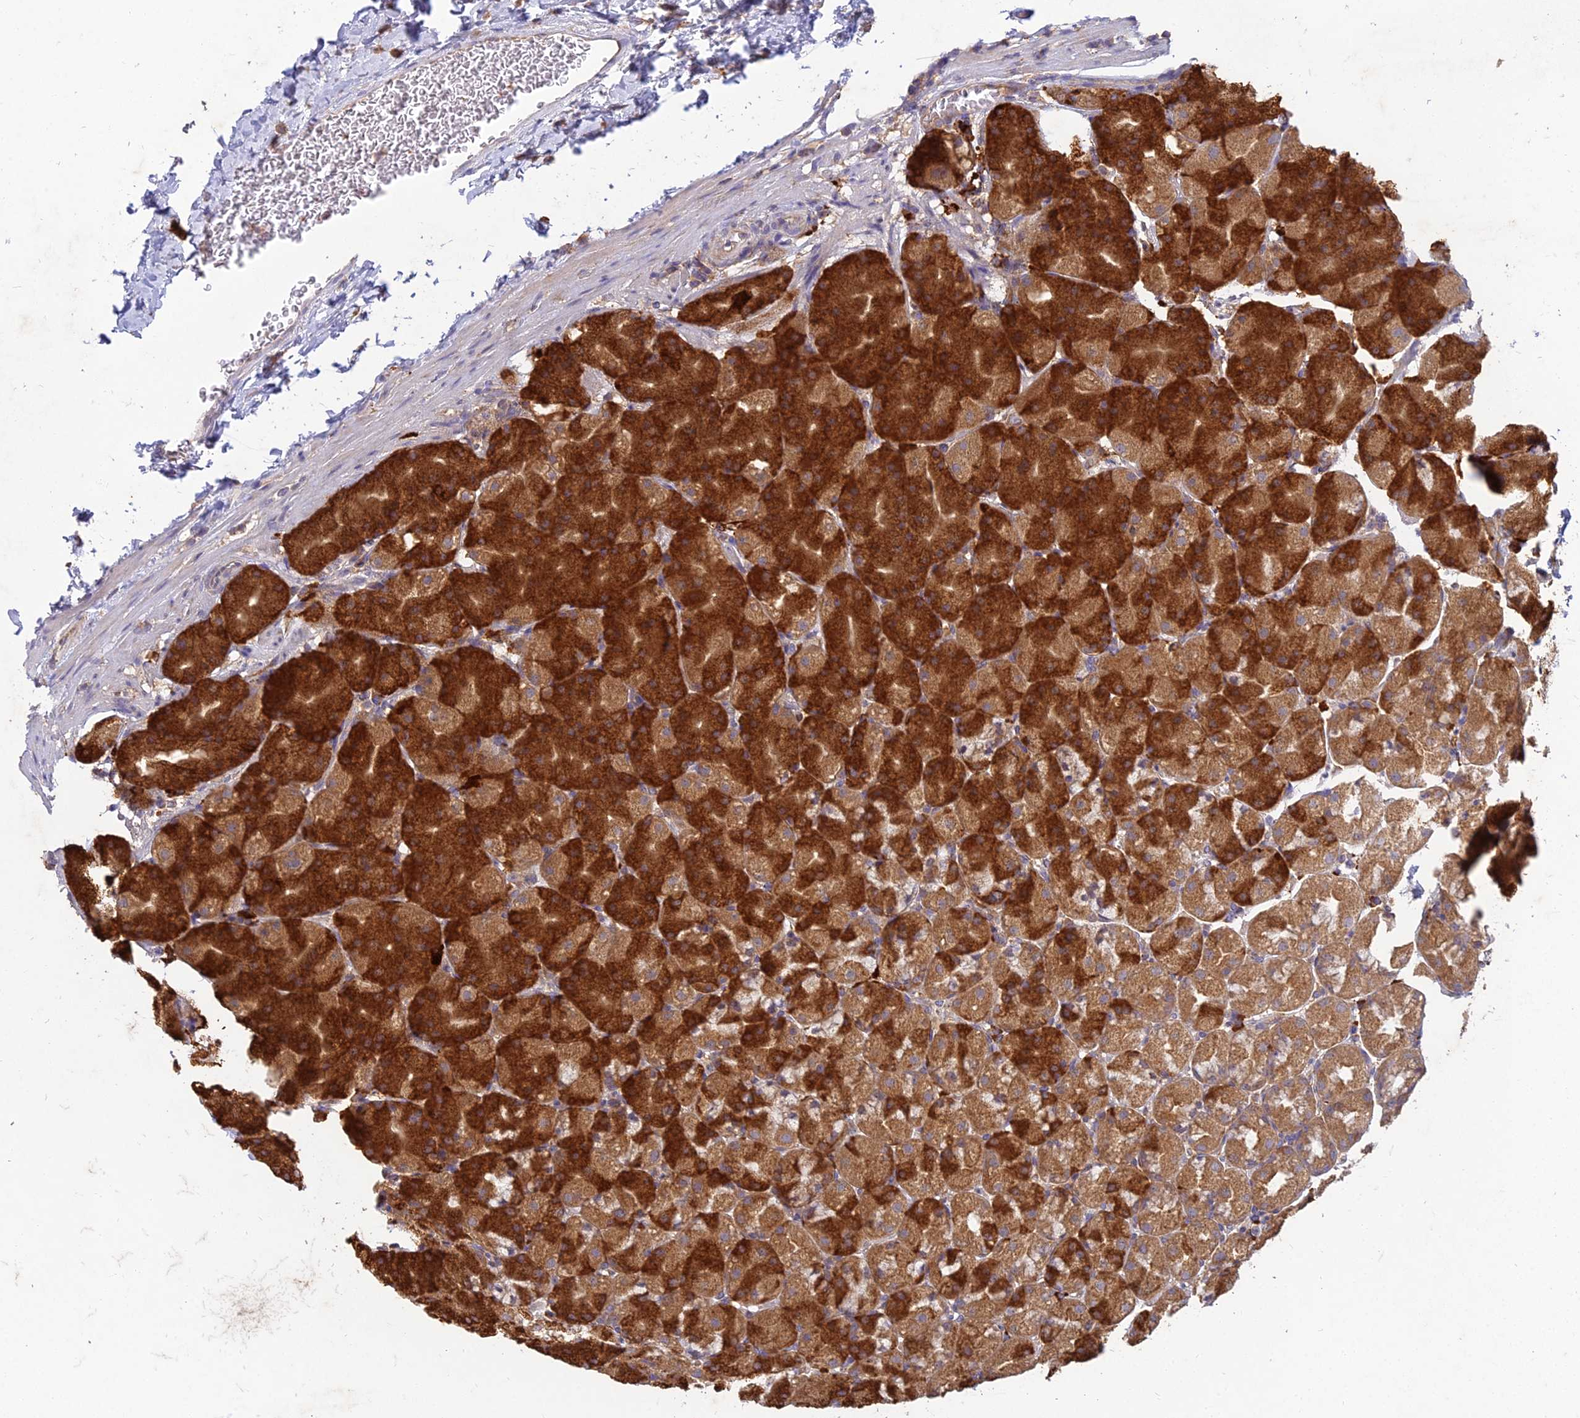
{"staining": {"intensity": "strong", "quantity": ">75%", "location": "cytoplasmic/membranous"}, "tissue": "stomach", "cell_type": "Glandular cells", "image_type": "normal", "snomed": [{"axis": "morphology", "description": "Normal tissue, NOS"}, {"axis": "topography", "description": "Stomach, upper"}, {"axis": "topography", "description": "Stomach"}], "caption": "Normal stomach reveals strong cytoplasmic/membranous staining in approximately >75% of glandular cells.", "gene": "NXNL2", "patient": {"sex": "male", "age": 48}}